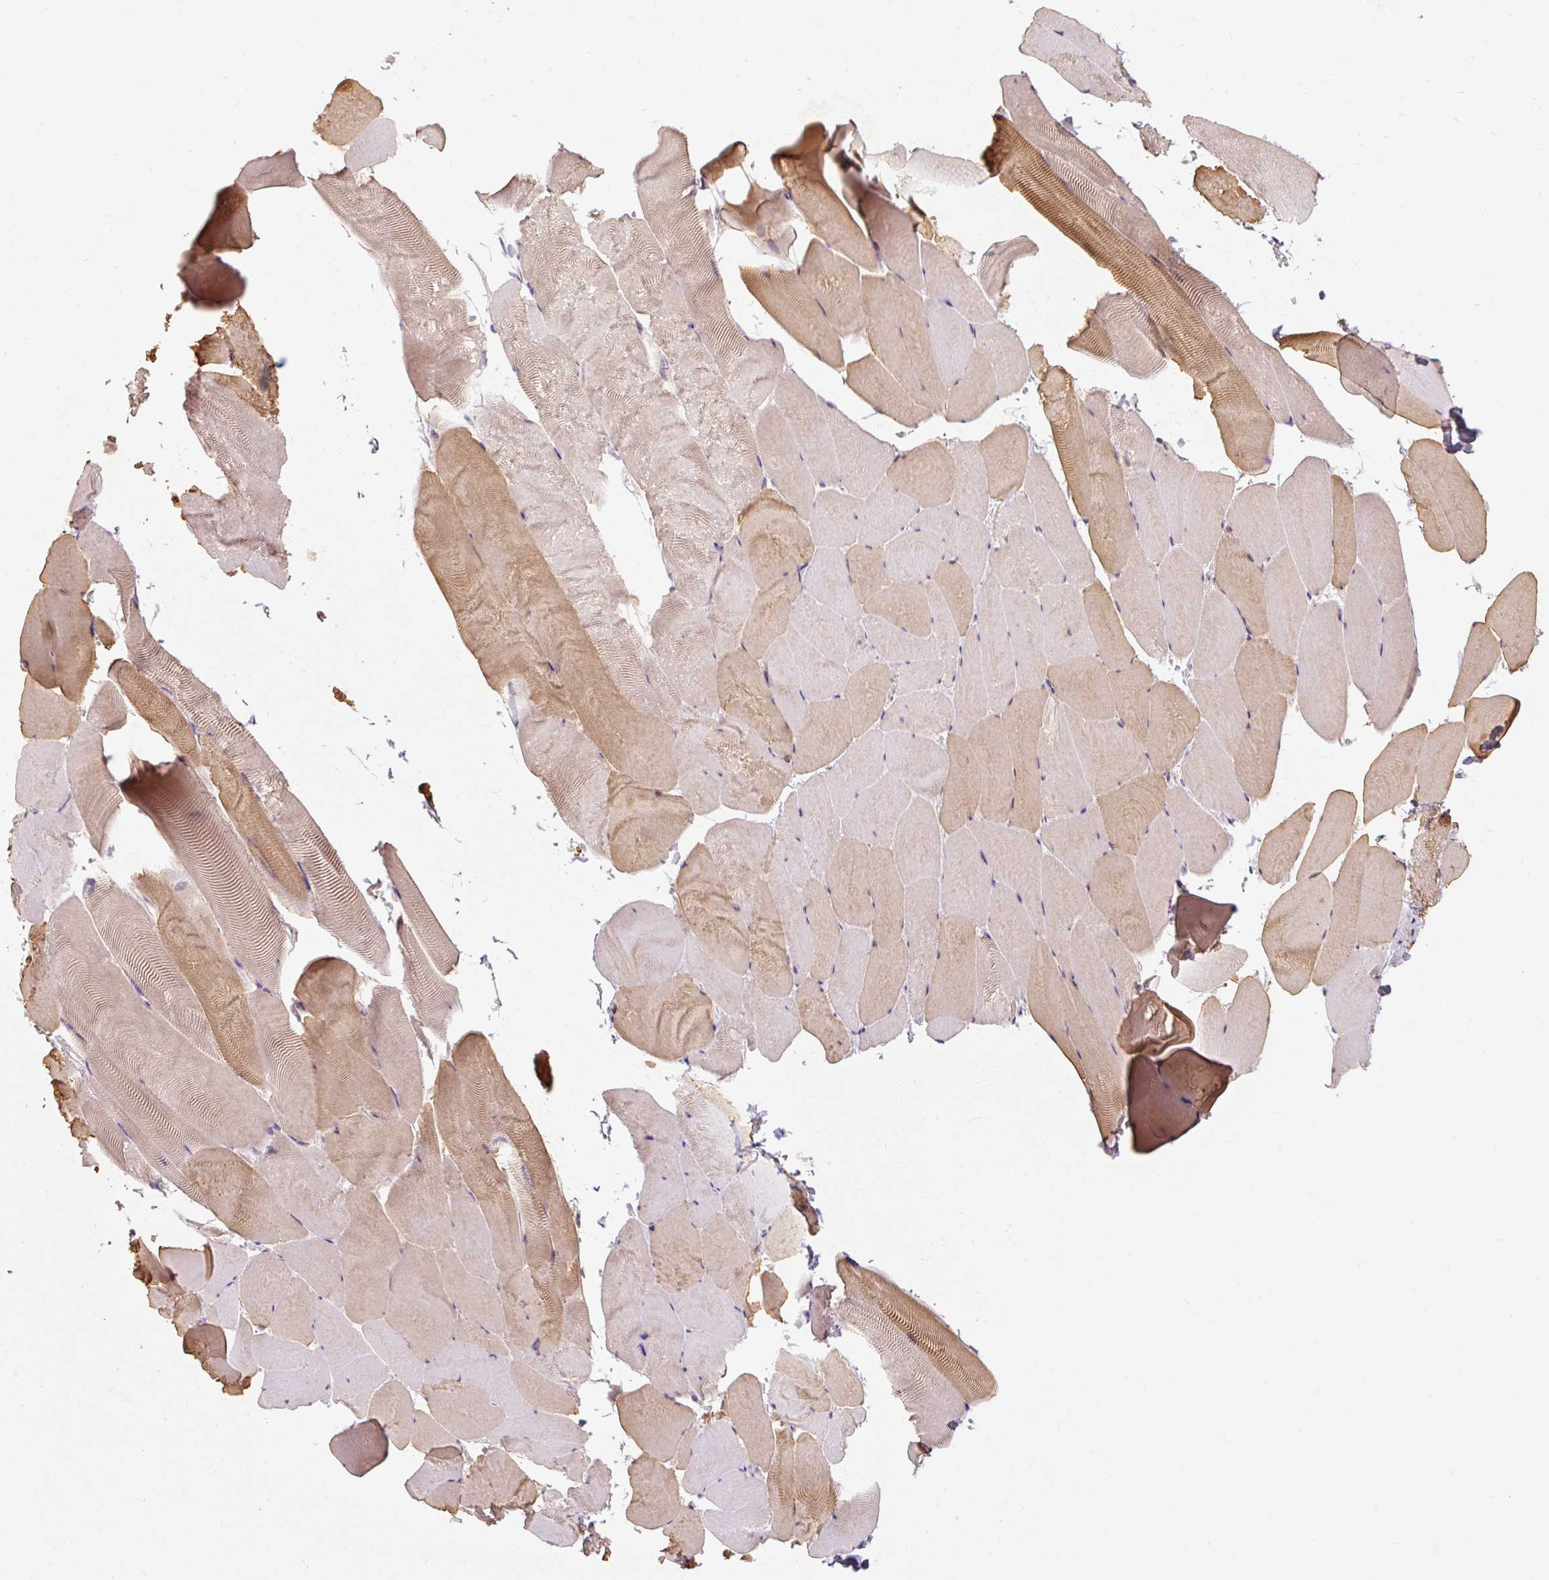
{"staining": {"intensity": "moderate", "quantity": "25%-75%", "location": "cytoplasmic/membranous"}, "tissue": "skeletal muscle", "cell_type": "Myocytes", "image_type": "normal", "snomed": [{"axis": "morphology", "description": "Normal tissue, NOS"}, {"axis": "topography", "description": "Skeletal muscle"}], "caption": "Myocytes demonstrate medium levels of moderate cytoplasmic/membranous expression in about 25%-75% of cells in unremarkable human skeletal muscle. The staining was performed using DAB (3,3'-diaminobenzidine), with brown indicating positive protein expression. Nuclei are stained blue with hematoxylin.", "gene": "CFAP65", "patient": {"sex": "female", "age": 64}}